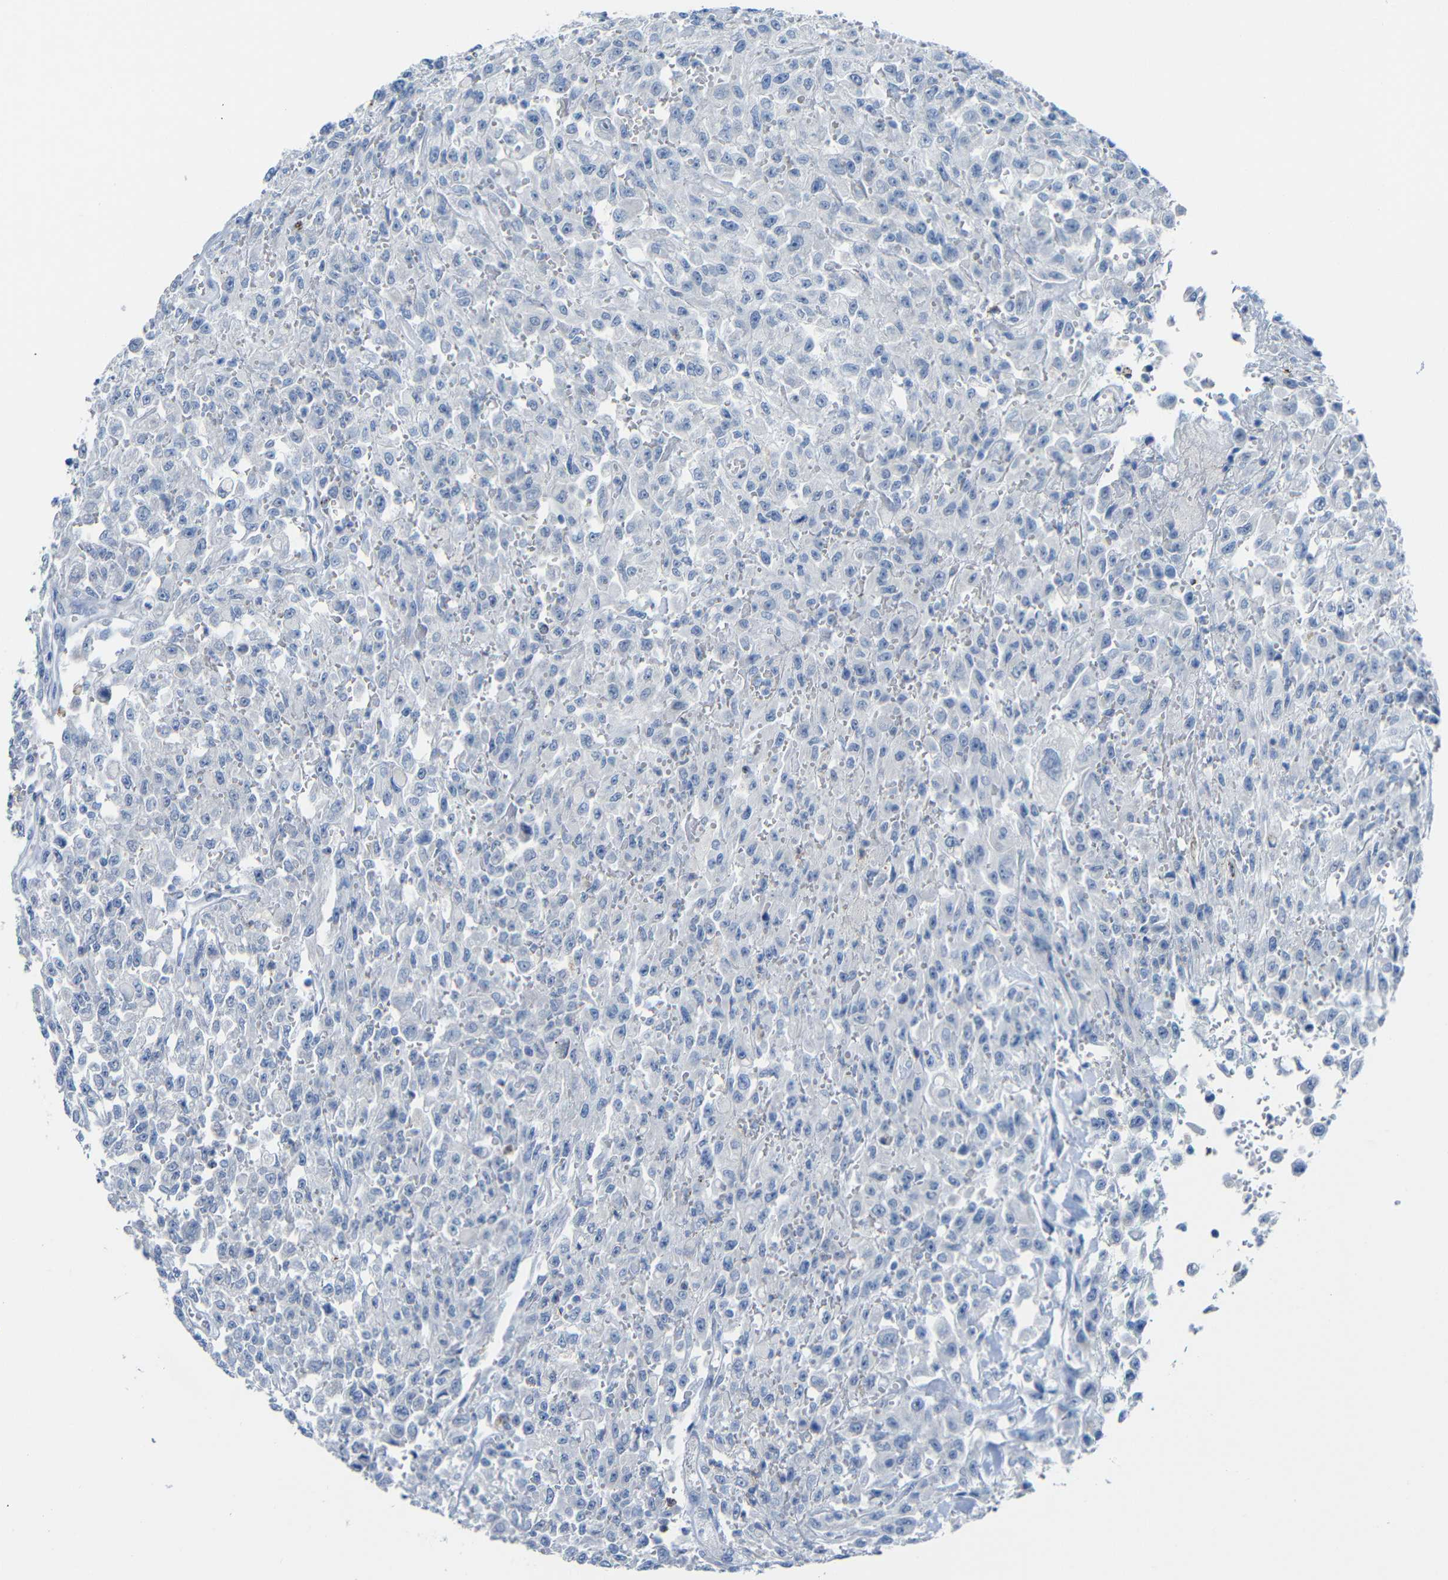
{"staining": {"intensity": "negative", "quantity": "none", "location": "none"}, "tissue": "urothelial cancer", "cell_type": "Tumor cells", "image_type": "cancer", "snomed": [{"axis": "morphology", "description": "Urothelial carcinoma, High grade"}, {"axis": "topography", "description": "Urinary bladder"}], "caption": "This is an immunohistochemistry micrograph of human urothelial cancer. There is no expression in tumor cells.", "gene": "C15orf48", "patient": {"sex": "male", "age": 46}}